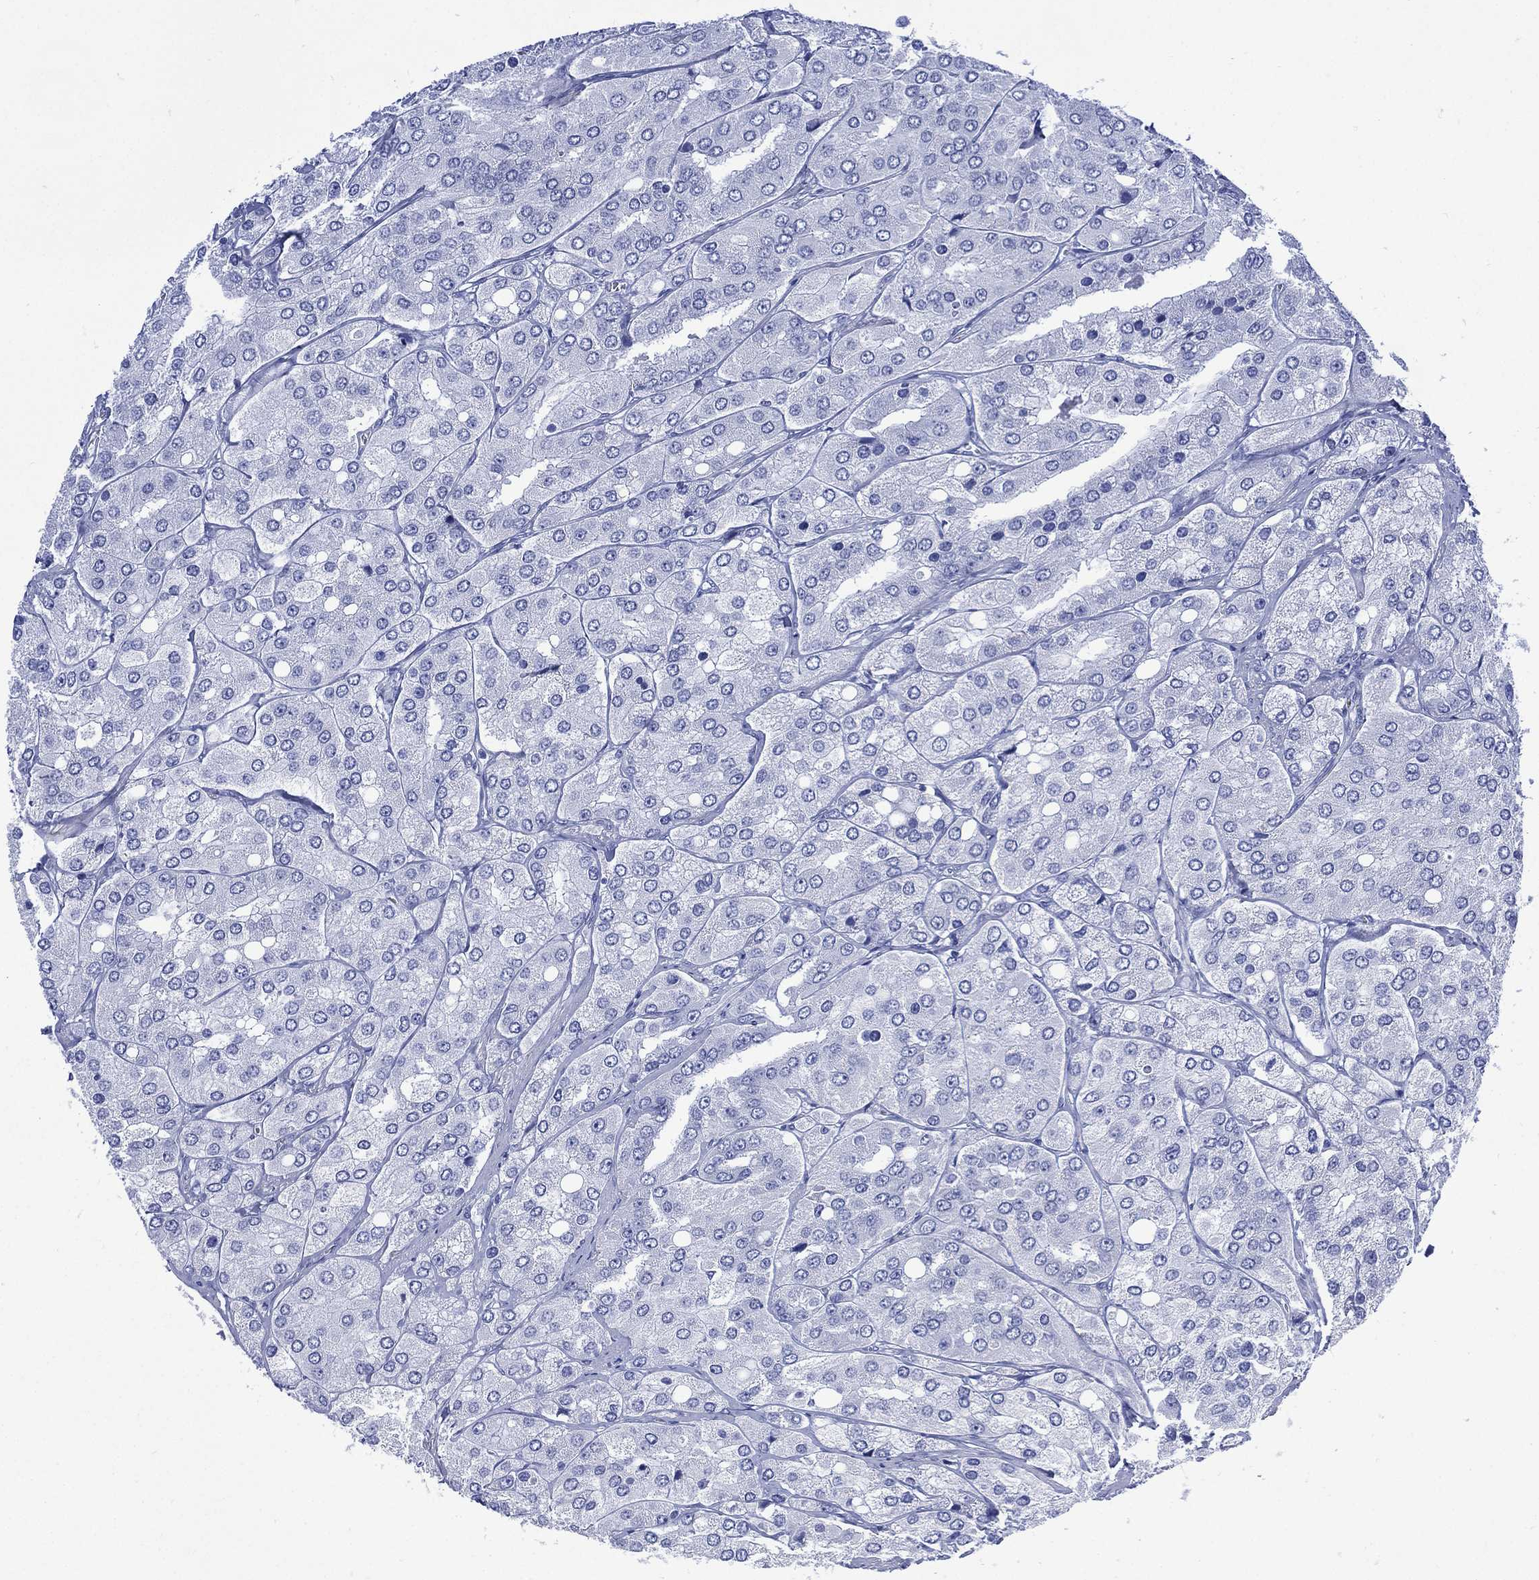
{"staining": {"intensity": "negative", "quantity": "none", "location": "none"}, "tissue": "prostate cancer", "cell_type": "Tumor cells", "image_type": "cancer", "snomed": [{"axis": "morphology", "description": "Adenocarcinoma, Low grade"}, {"axis": "topography", "description": "Prostate"}], "caption": "Immunohistochemistry of low-grade adenocarcinoma (prostate) reveals no positivity in tumor cells.", "gene": "SHCBP1L", "patient": {"sex": "male", "age": 69}}